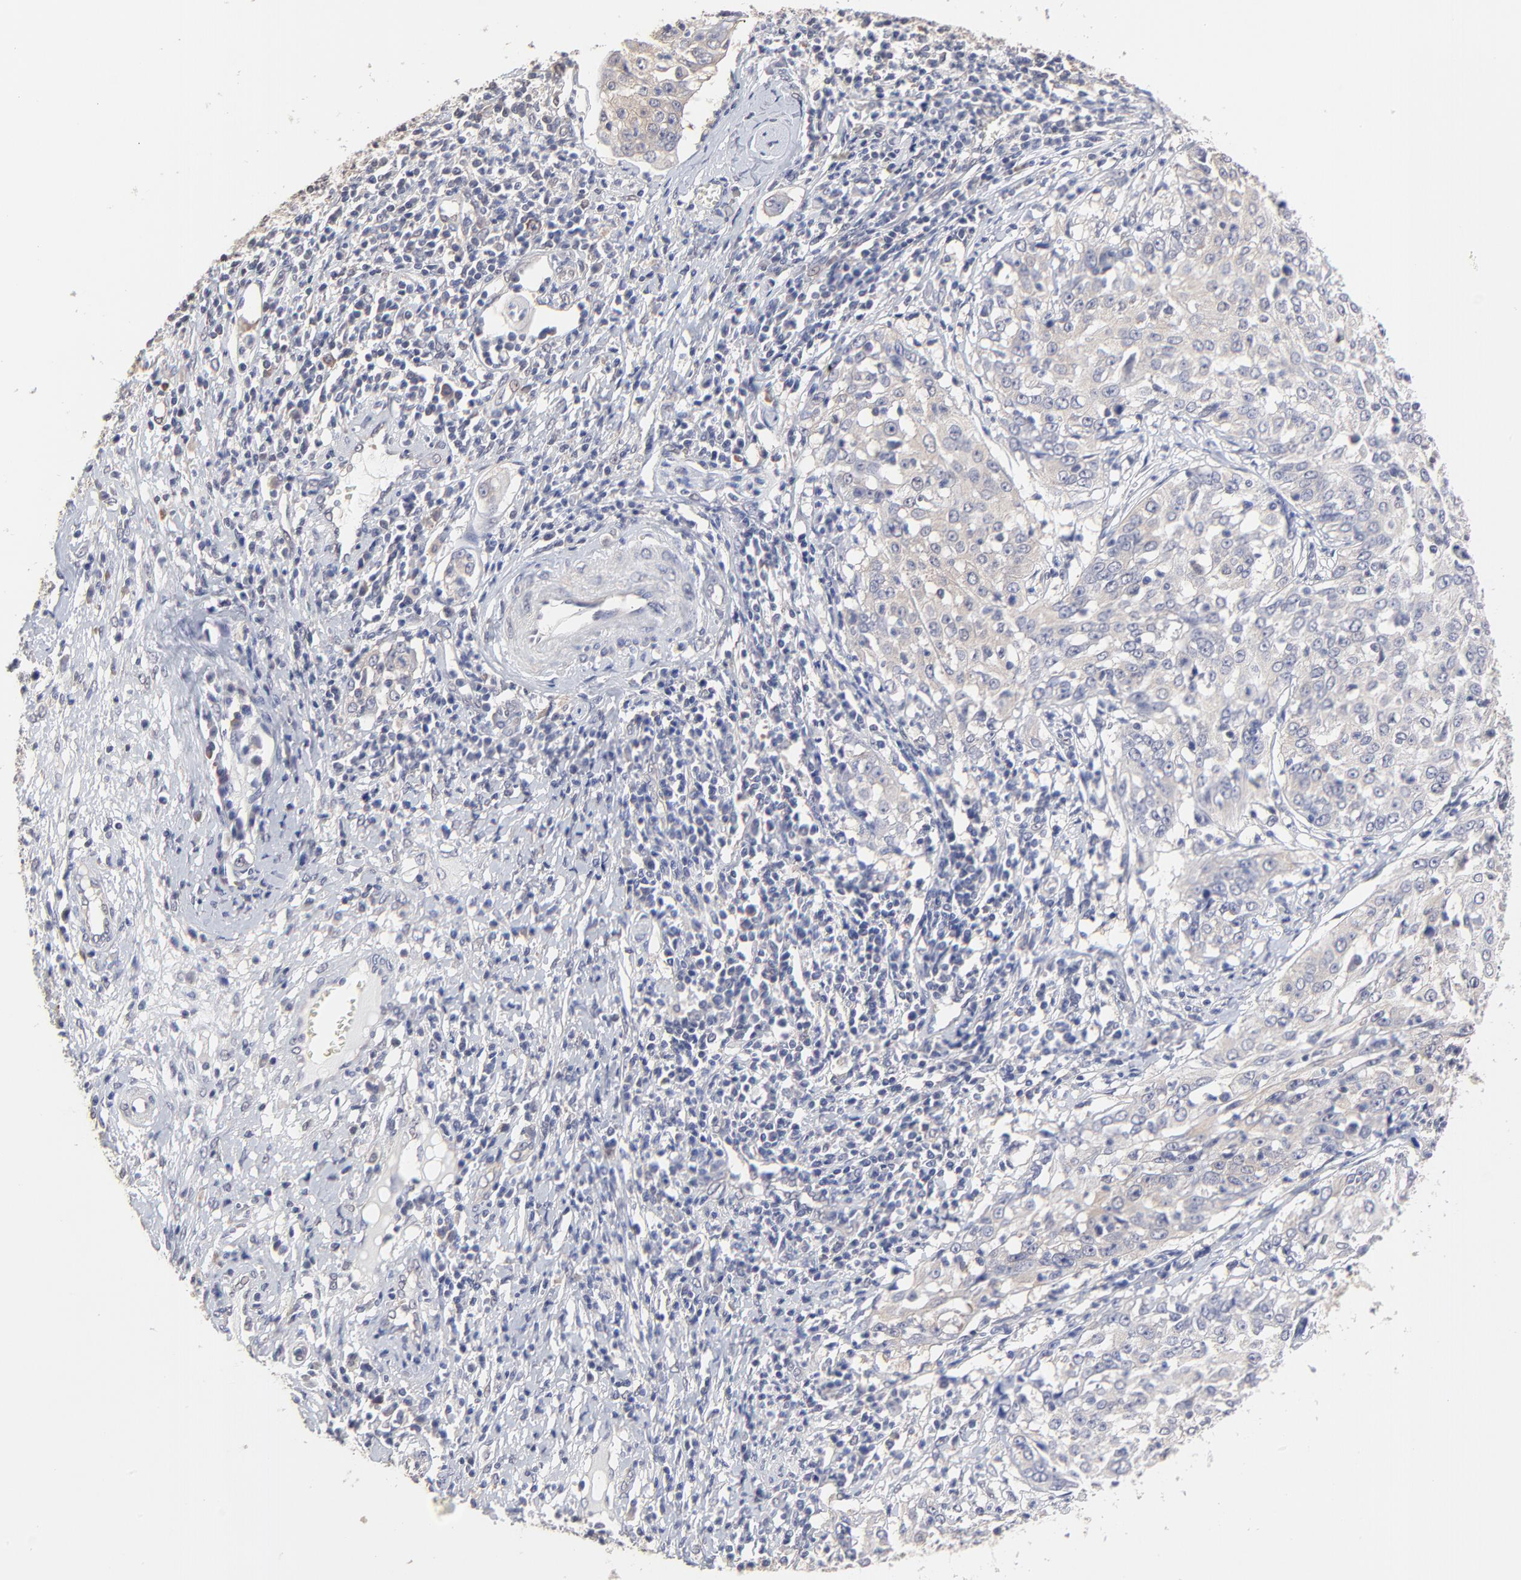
{"staining": {"intensity": "negative", "quantity": "none", "location": "none"}, "tissue": "cervical cancer", "cell_type": "Tumor cells", "image_type": "cancer", "snomed": [{"axis": "morphology", "description": "Squamous cell carcinoma, NOS"}, {"axis": "topography", "description": "Cervix"}], "caption": "The micrograph reveals no significant expression in tumor cells of cervical cancer. (Brightfield microscopy of DAB IHC at high magnification).", "gene": "CCT2", "patient": {"sex": "female", "age": 39}}